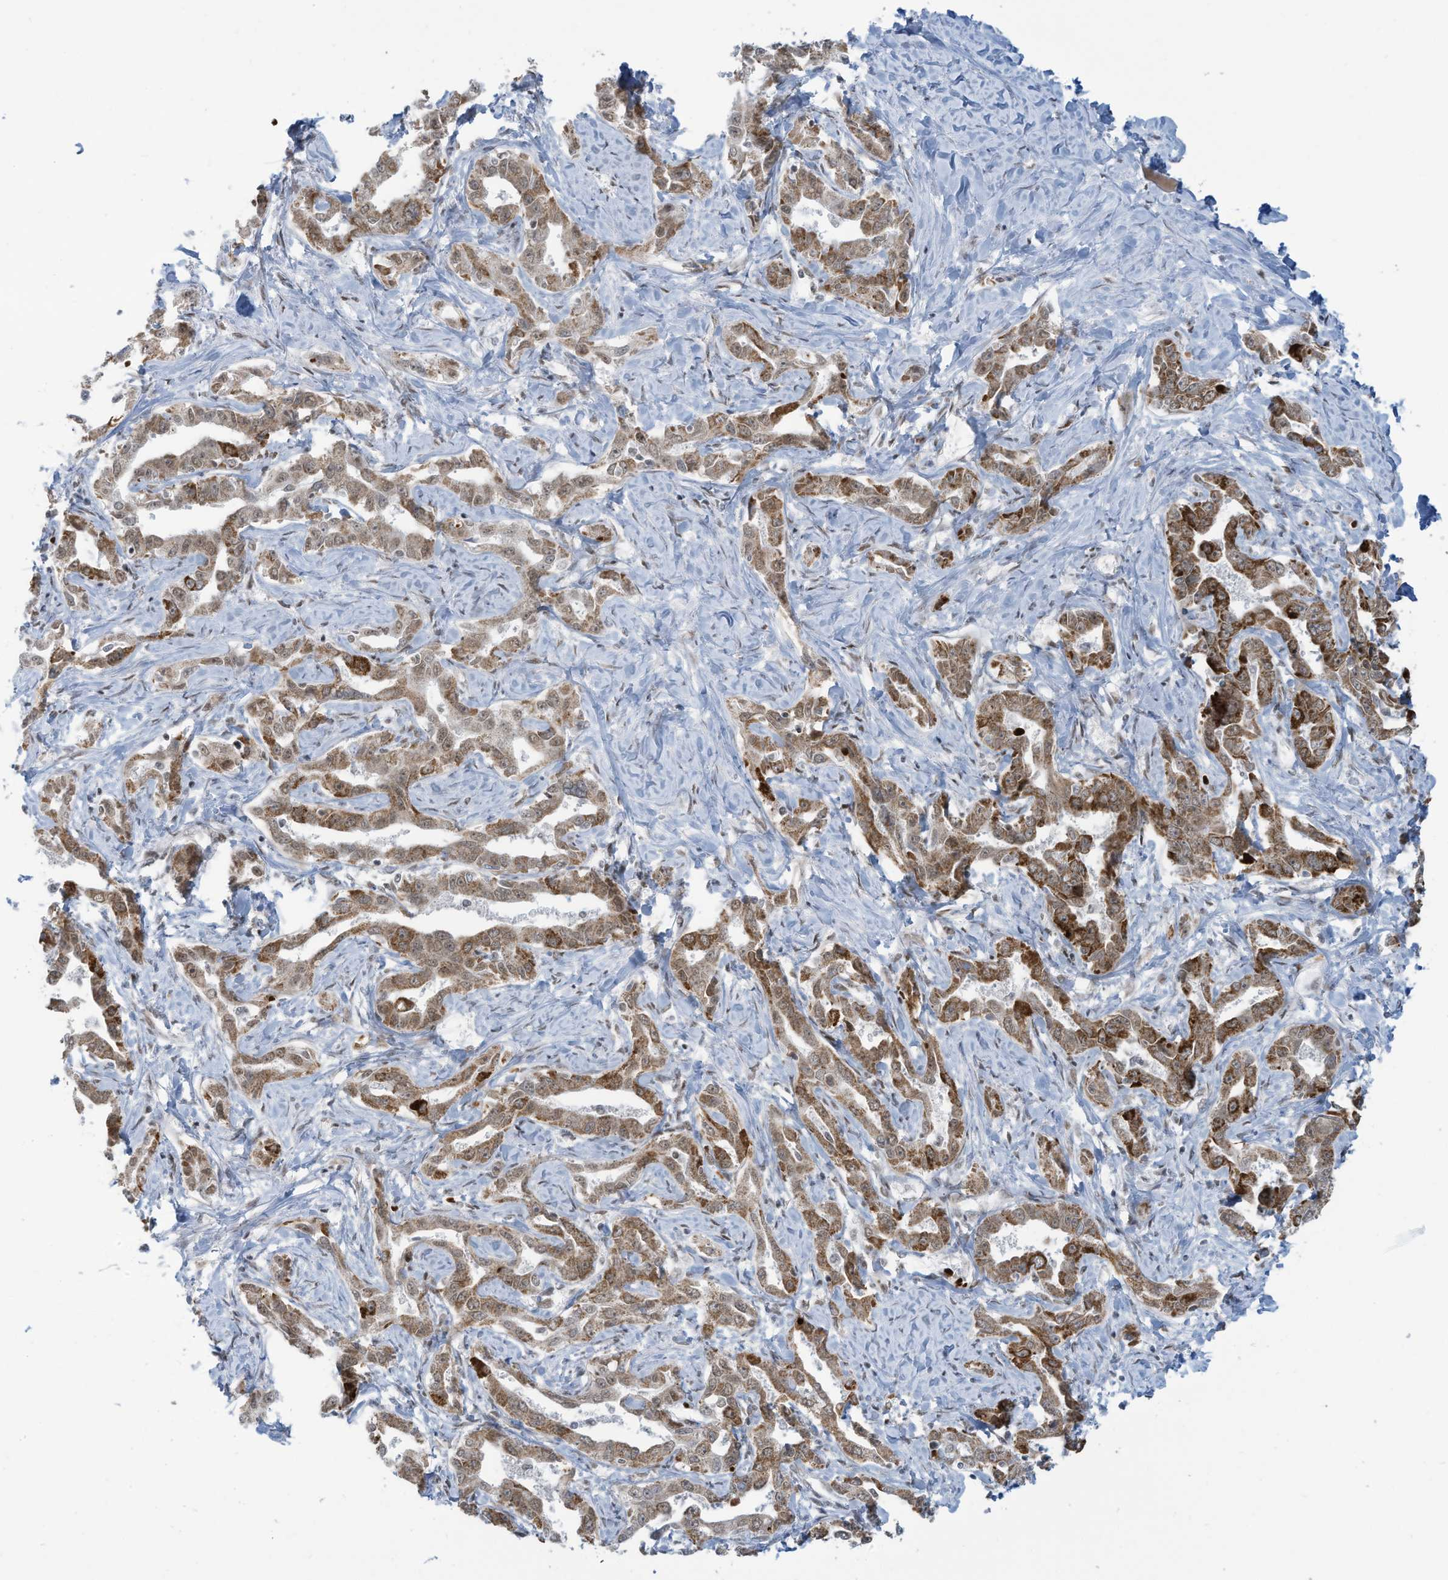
{"staining": {"intensity": "moderate", "quantity": ">75%", "location": "cytoplasmic/membranous,nuclear"}, "tissue": "liver cancer", "cell_type": "Tumor cells", "image_type": "cancer", "snomed": [{"axis": "morphology", "description": "Cholangiocarcinoma"}, {"axis": "topography", "description": "Liver"}], "caption": "Brown immunohistochemical staining in liver cholangiocarcinoma reveals moderate cytoplasmic/membranous and nuclear expression in about >75% of tumor cells. (IHC, brightfield microscopy, high magnification).", "gene": "ECT2L", "patient": {"sex": "male", "age": 59}}